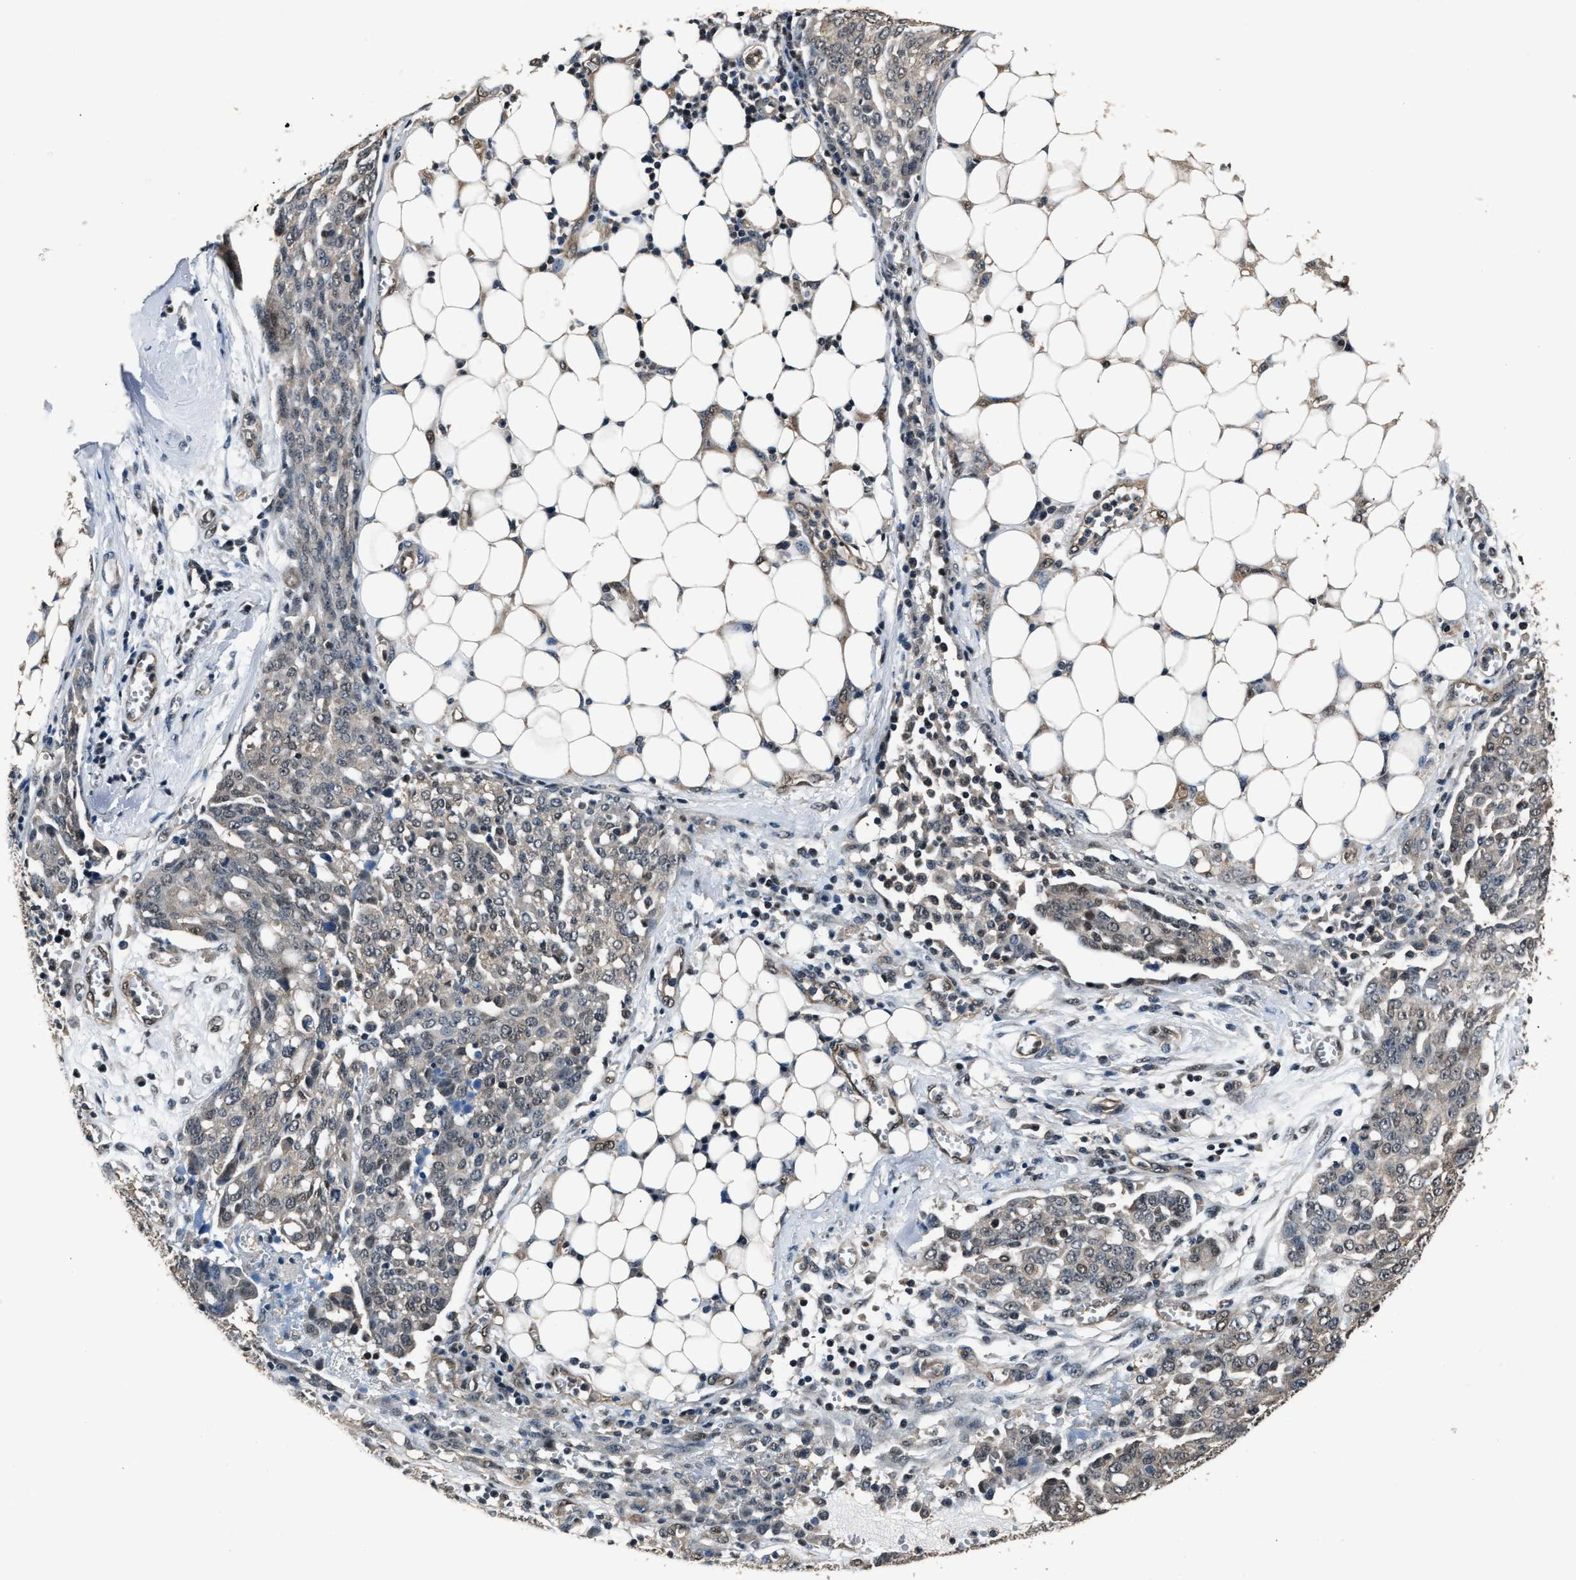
{"staining": {"intensity": "weak", "quantity": "<25%", "location": "nuclear"}, "tissue": "ovarian cancer", "cell_type": "Tumor cells", "image_type": "cancer", "snomed": [{"axis": "morphology", "description": "Cystadenocarcinoma, serous, NOS"}, {"axis": "topography", "description": "Soft tissue"}, {"axis": "topography", "description": "Ovary"}], "caption": "High magnification brightfield microscopy of serous cystadenocarcinoma (ovarian) stained with DAB (3,3'-diaminobenzidine) (brown) and counterstained with hematoxylin (blue): tumor cells show no significant staining.", "gene": "DFFA", "patient": {"sex": "female", "age": 57}}